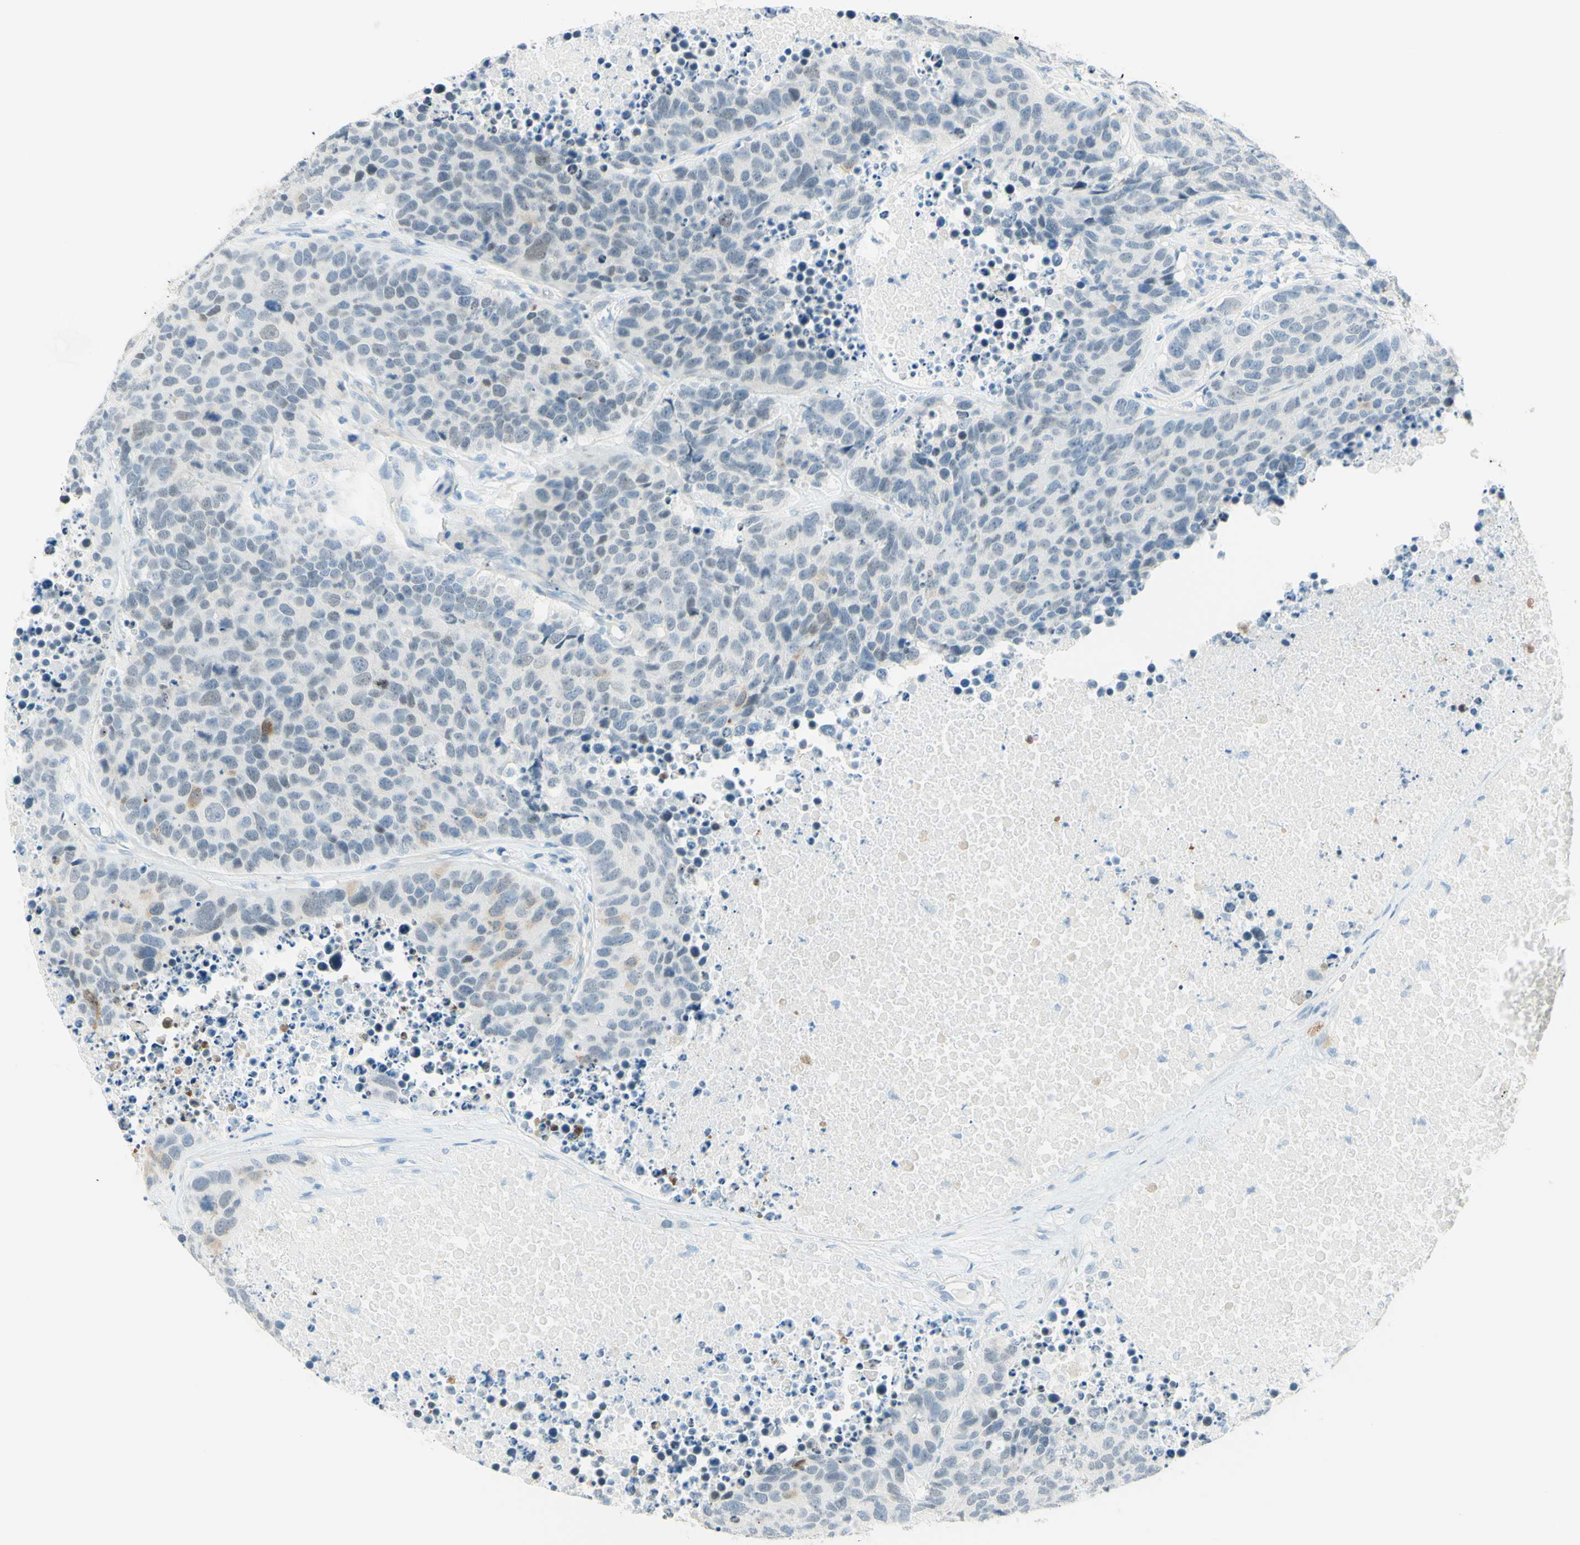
{"staining": {"intensity": "weak", "quantity": "<25%", "location": "cytoplasmic/membranous"}, "tissue": "carcinoid", "cell_type": "Tumor cells", "image_type": "cancer", "snomed": [{"axis": "morphology", "description": "Carcinoid, malignant, NOS"}, {"axis": "topography", "description": "Lung"}], "caption": "Tumor cells show no significant positivity in malignant carcinoid.", "gene": "TMEM132D", "patient": {"sex": "male", "age": 60}}